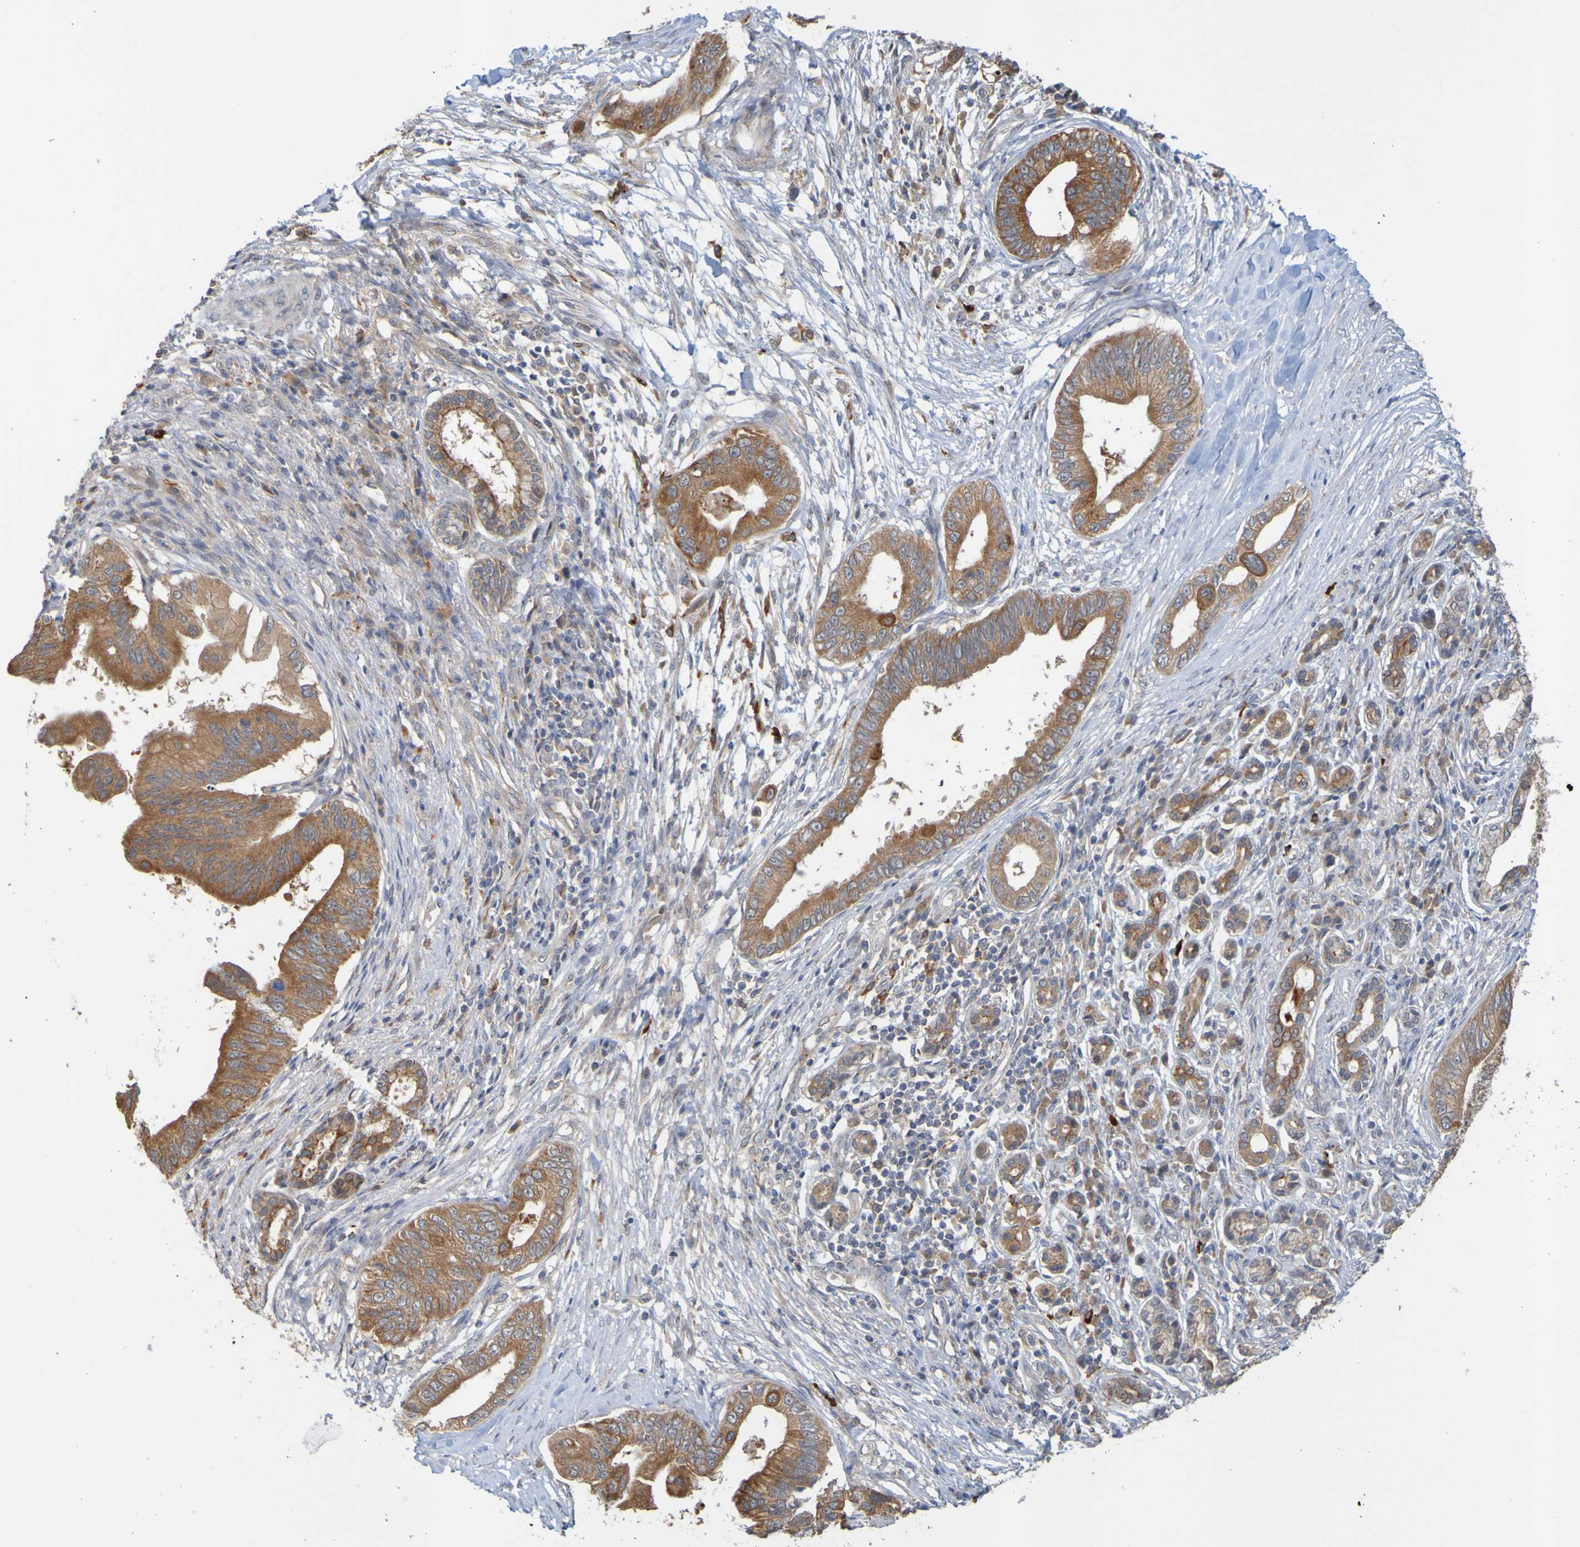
{"staining": {"intensity": "strong", "quantity": ">75%", "location": "cytoplasmic/membranous"}, "tissue": "pancreatic cancer", "cell_type": "Tumor cells", "image_type": "cancer", "snomed": [{"axis": "morphology", "description": "Adenocarcinoma, NOS"}, {"axis": "topography", "description": "Pancreas"}], "caption": "This photomicrograph shows pancreatic adenocarcinoma stained with immunohistochemistry (IHC) to label a protein in brown. The cytoplasmic/membranous of tumor cells show strong positivity for the protein. Nuclei are counter-stained blue.", "gene": "NAV2", "patient": {"sex": "male", "age": 77}}